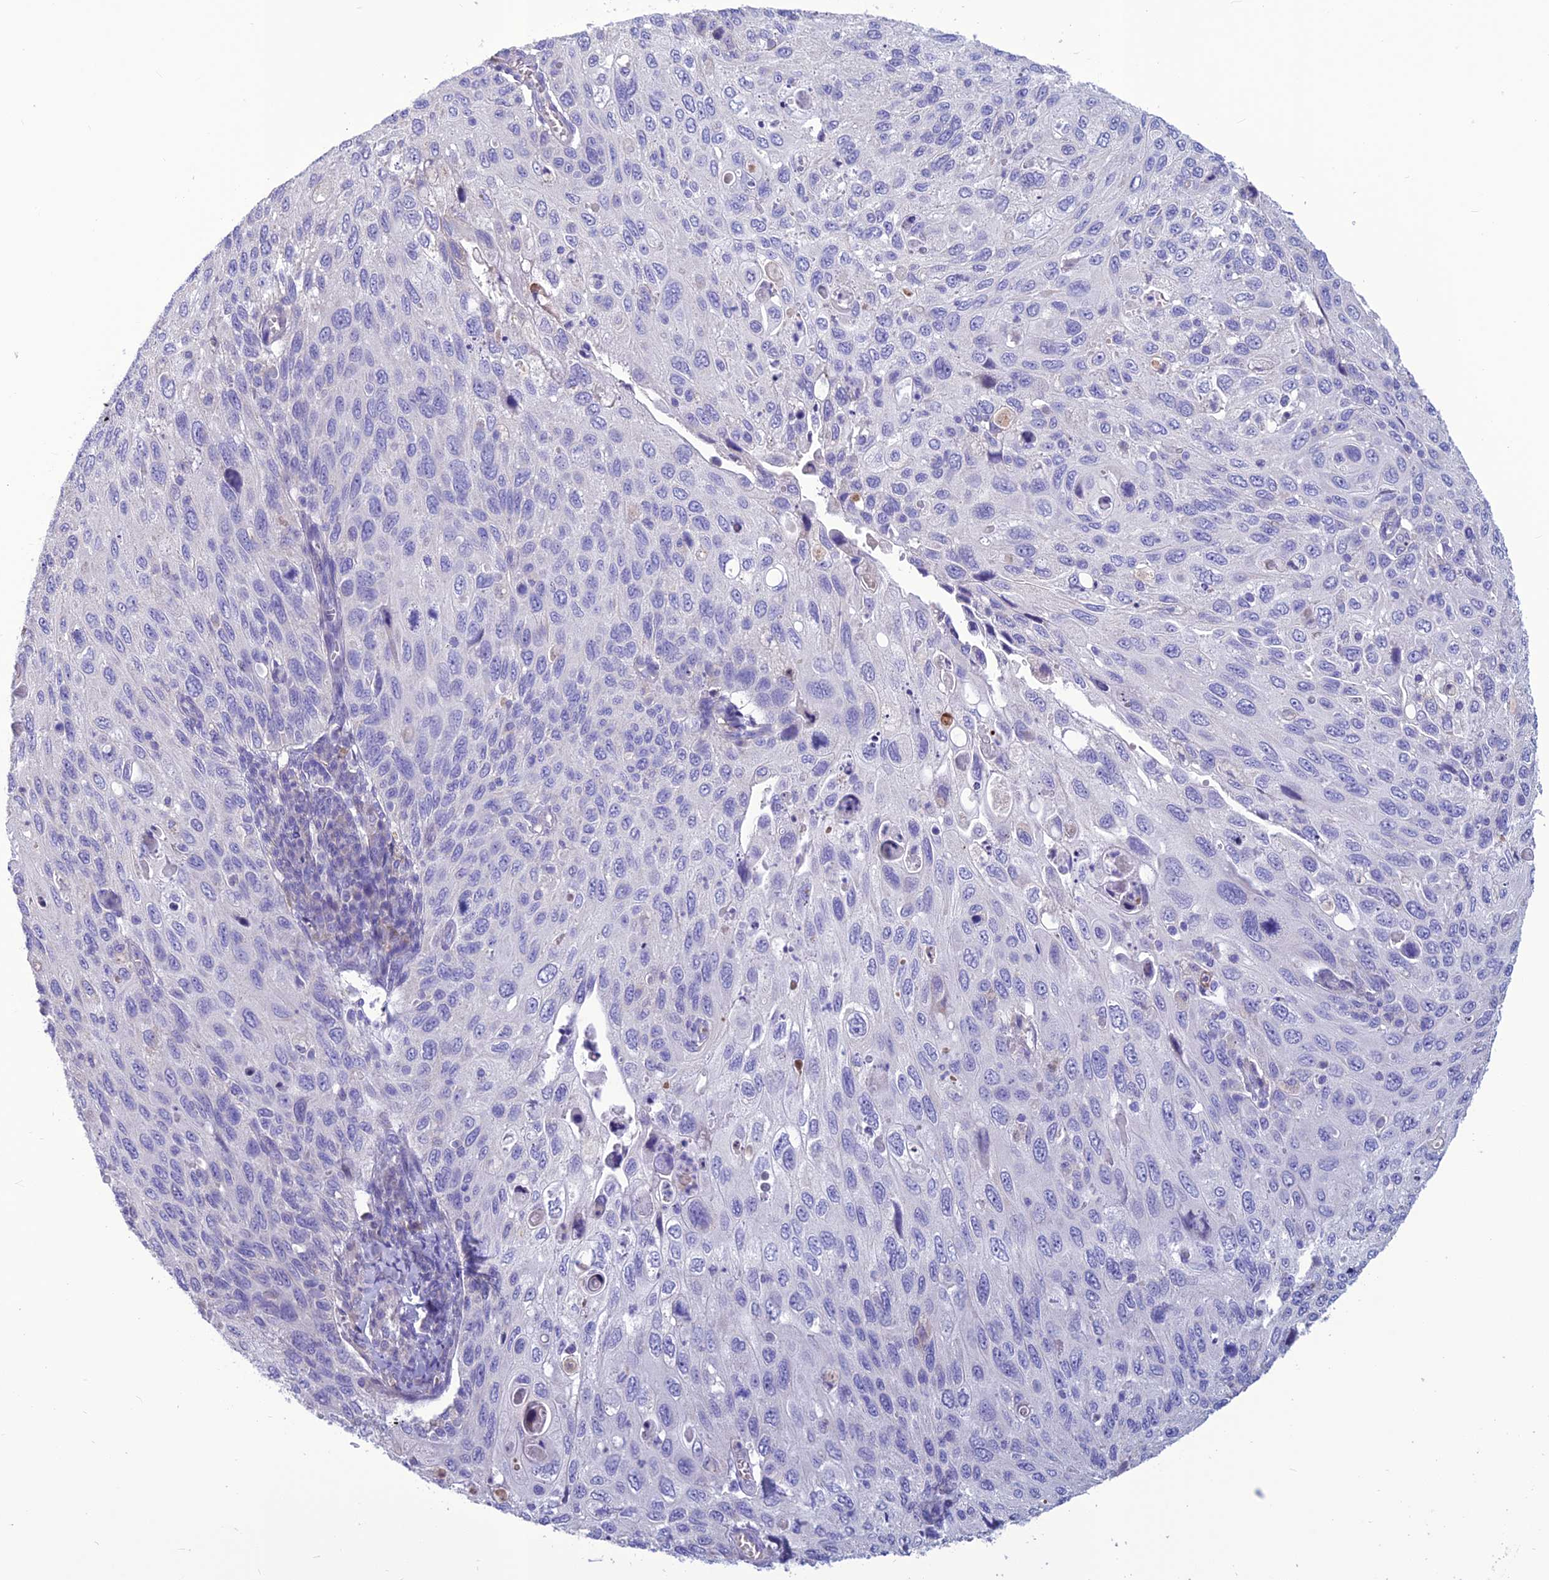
{"staining": {"intensity": "negative", "quantity": "none", "location": "none"}, "tissue": "cervical cancer", "cell_type": "Tumor cells", "image_type": "cancer", "snomed": [{"axis": "morphology", "description": "Squamous cell carcinoma, NOS"}, {"axis": "topography", "description": "Cervix"}], "caption": "IHC image of human cervical squamous cell carcinoma stained for a protein (brown), which displays no staining in tumor cells.", "gene": "BHMT2", "patient": {"sex": "female", "age": 70}}